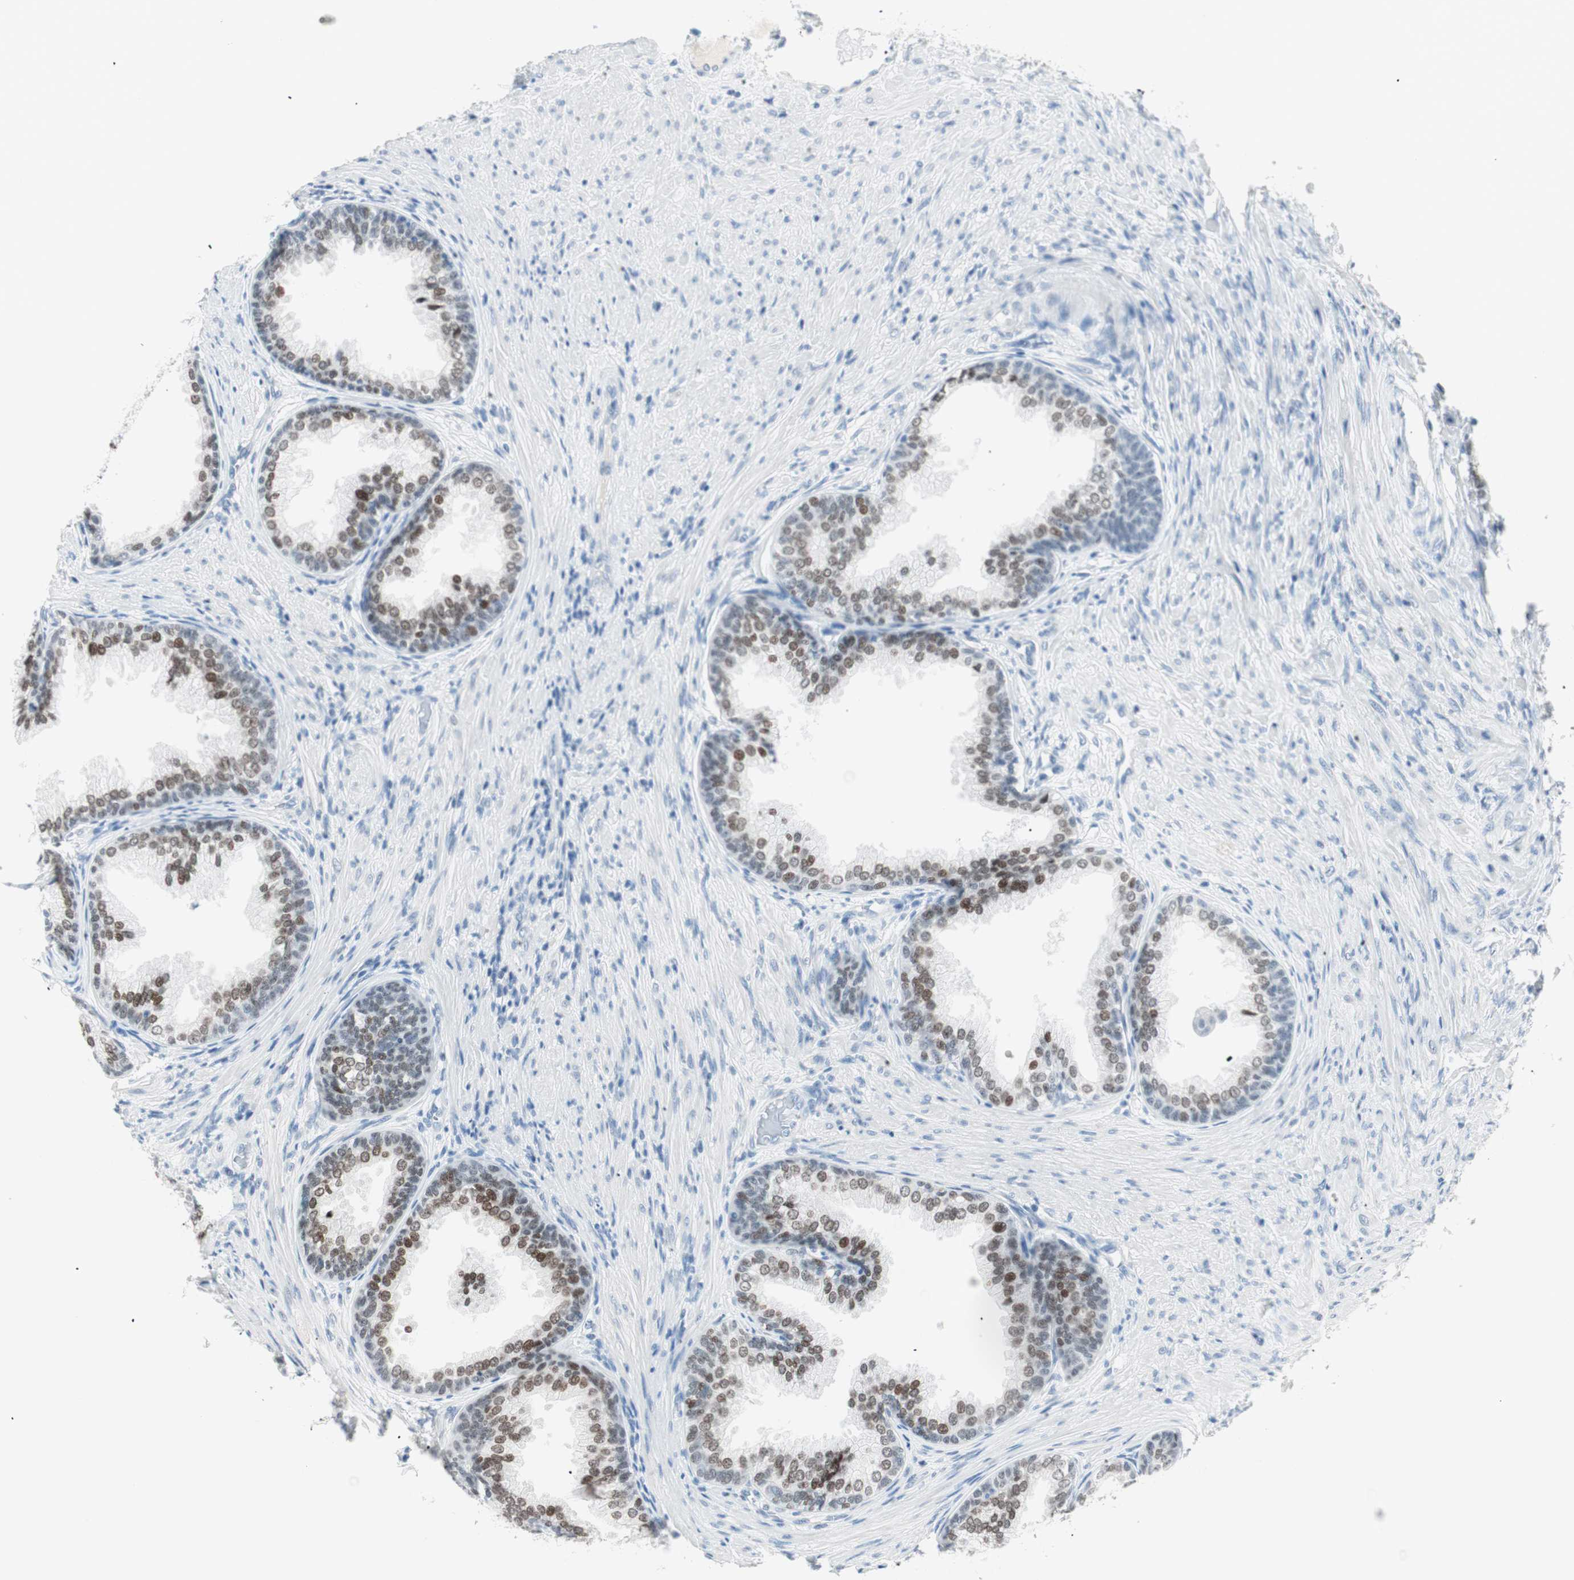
{"staining": {"intensity": "strong", "quantity": ">75%", "location": "nuclear"}, "tissue": "prostate", "cell_type": "Glandular cells", "image_type": "normal", "snomed": [{"axis": "morphology", "description": "Normal tissue, NOS"}, {"axis": "topography", "description": "Prostate"}], "caption": "Protein positivity by immunohistochemistry reveals strong nuclear expression in approximately >75% of glandular cells in normal prostate. (Stains: DAB (3,3'-diaminobenzidine) in brown, nuclei in blue, Microscopy: brightfield microscopy at high magnification).", "gene": "HOXB13", "patient": {"sex": "male", "age": 76}}